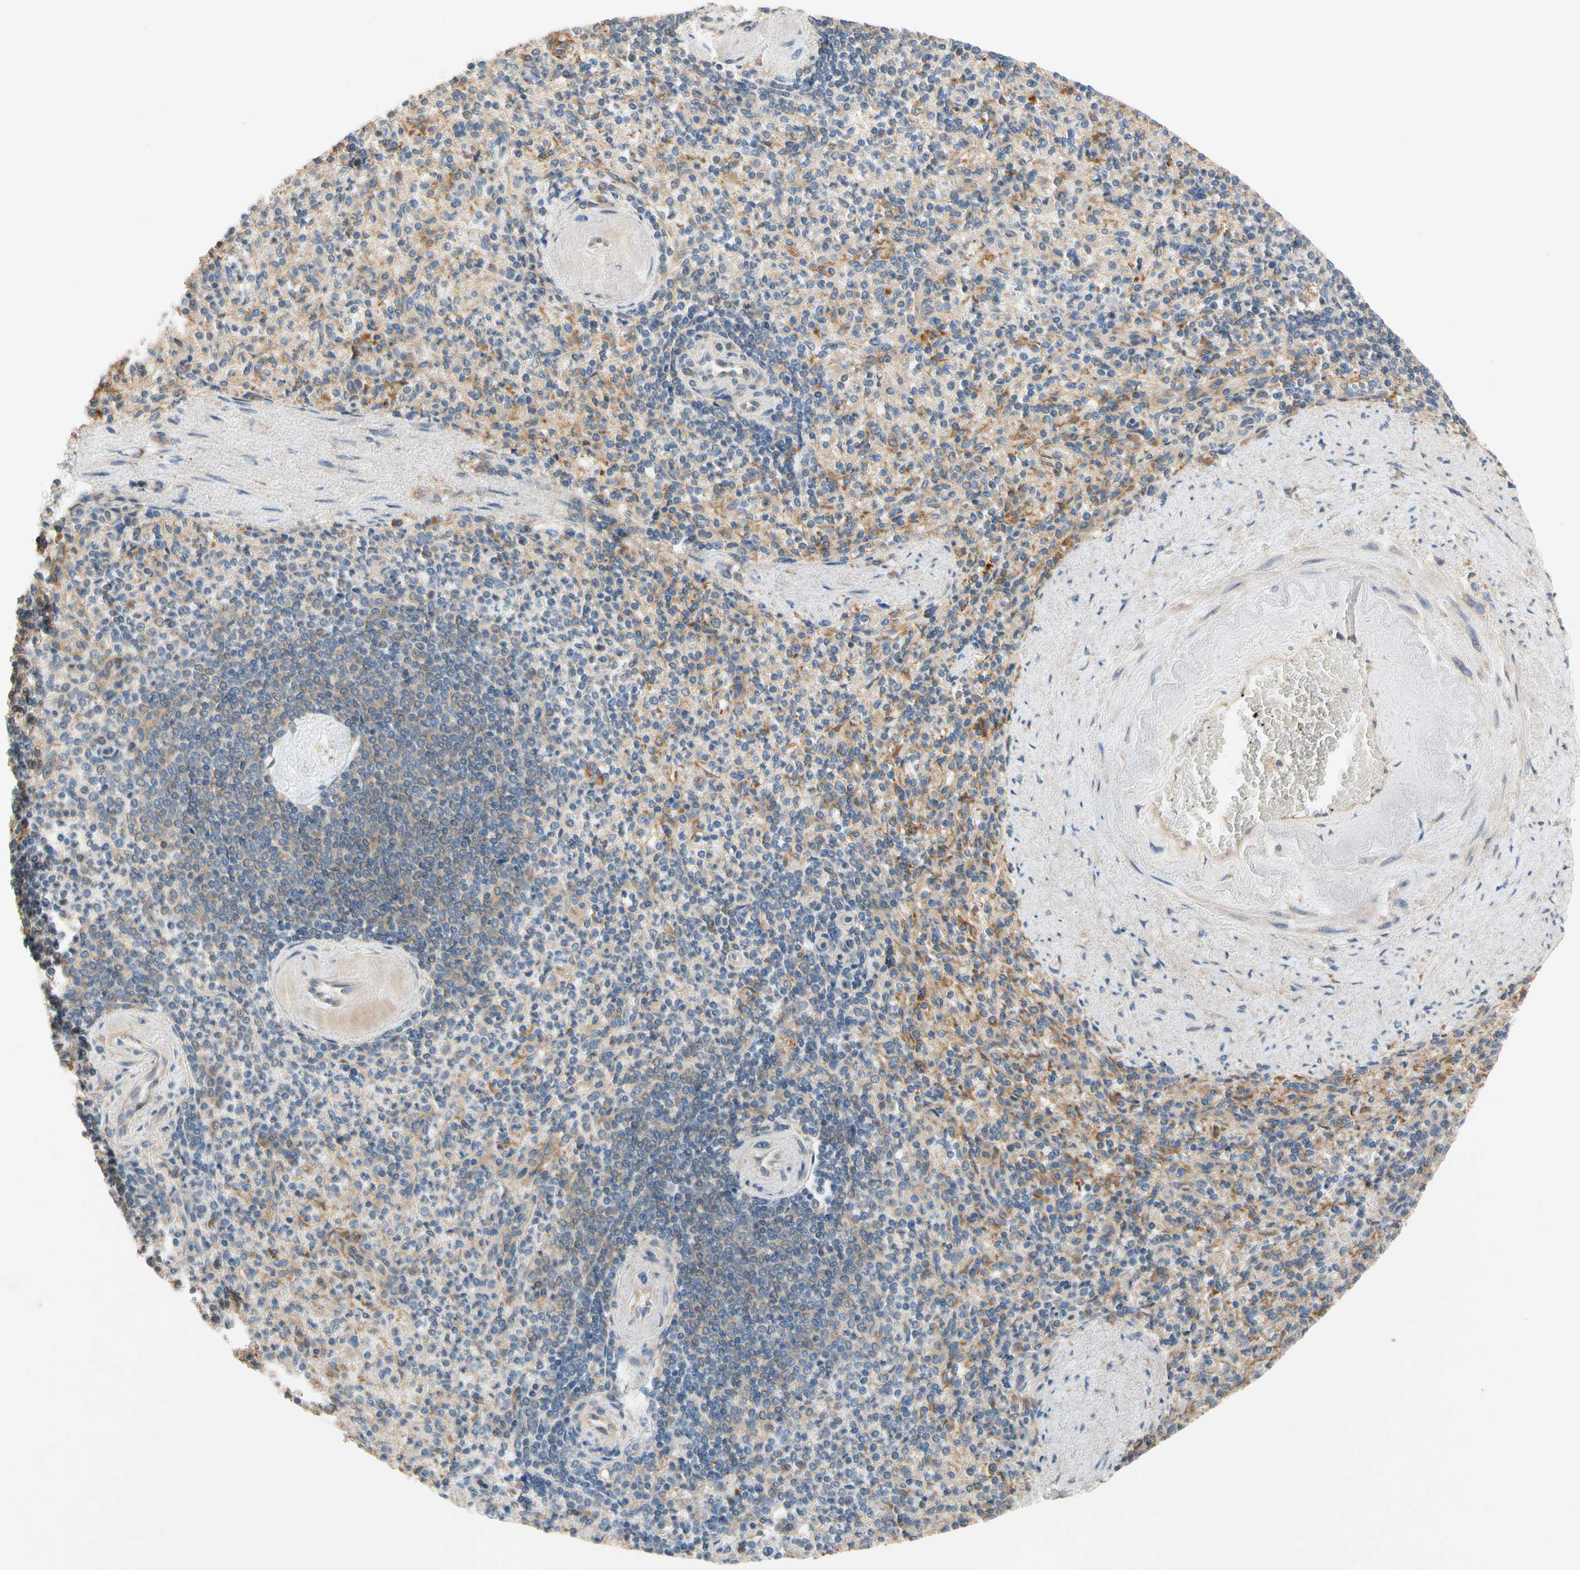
{"staining": {"intensity": "moderate", "quantity": "25%-75%", "location": "cytoplasmic/membranous"}, "tissue": "spleen", "cell_type": "Cells in red pulp", "image_type": "normal", "snomed": [{"axis": "morphology", "description": "Normal tissue, NOS"}, {"axis": "topography", "description": "Spleen"}], "caption": "High-magnification brightfield microscopy of normal spleen stained with DAB (3,3'-diaminobenzidine) (brown) and counterstained with hematoxylin (blue). cells in red pulp exhibit moderate cytoplasmic/membranous expression is present in about25%-75% of cells. Immunohistochemistry stains the protein in brown and the nuclei are stained blue.", "gene": "USP12", "patient": {"sex": "female", "age": 74}}